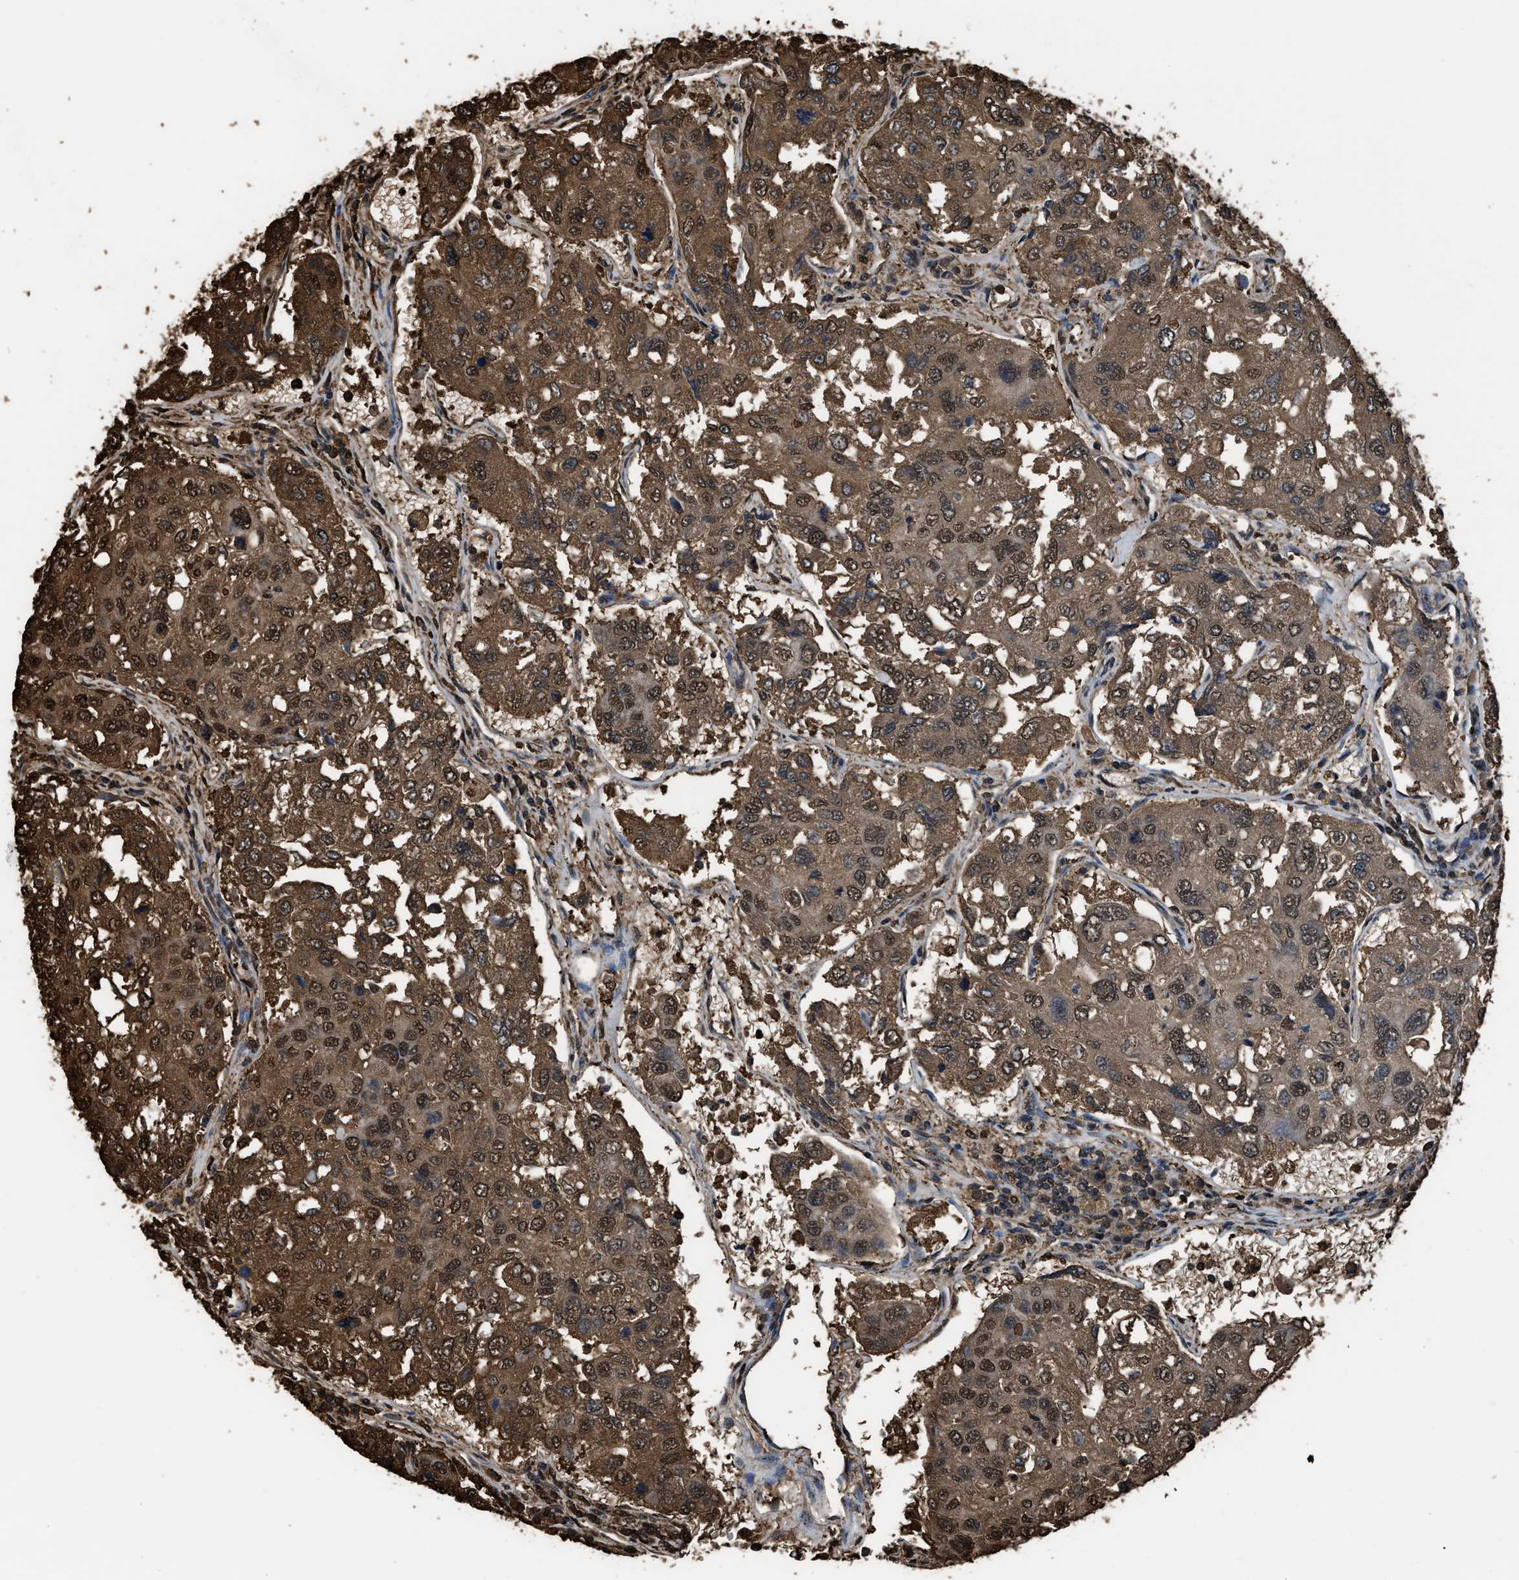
{"staining": {"intensity": "moderate", "quantity": ">75%", "location": "cytoplasmic/membranous,nuclear"}, "tissue": "urothelial cancer", "cell_type": "Tumor cells", "image_type": "cancer", "snomed": [{"axis": "morphology", "description": "Urothelial carcinoma, High grade"}, {"axis": "topography", "description": "Lymph node"}, {"axis": "topography", "description": "Urinary bladder"}], "caption": "The histopathology image demonstrates immunohistochemical staining of urothelial cancer. There is moderate cytoplasmic/membranous and nuclear expression is seen in about >75% of tumor cells.", "gene": "FNTA", "patient": {"sex": "male", "age": 51}}